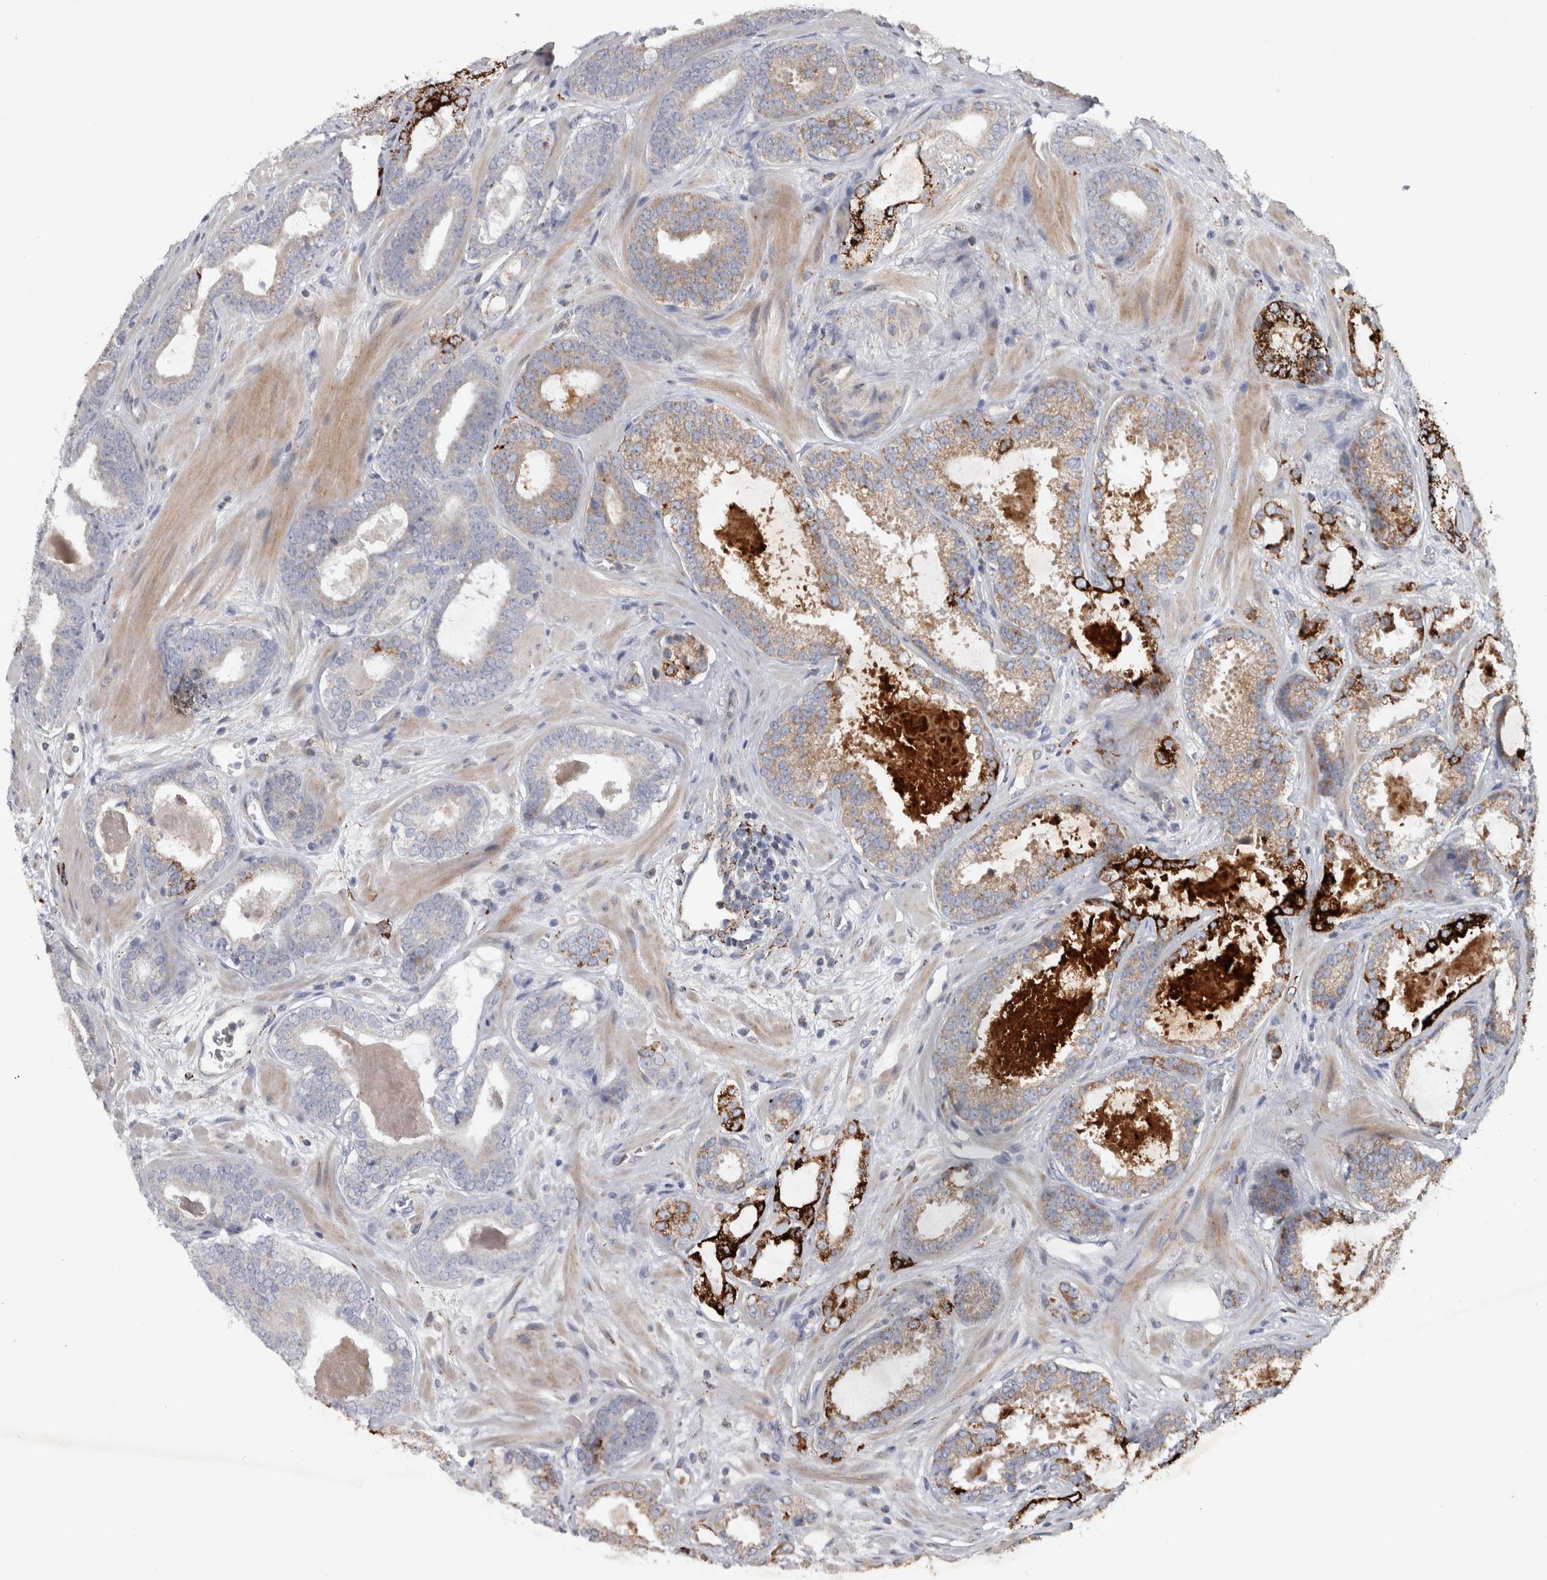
{"staining": {"intensity": "strong", "quantity": "<25%", "location": "cytoplasmic/membranous"}, "tissue": "prostate cancer", "cell_type": "Tumor cells", "image_type": "cancer", "snomed": [{"axis": "morphology", "description": "Adenocarcinoma, High grade"}, {"axis": "topography", "description": "Prostate"}], "caption": "Adenocarcinoma (high-grade) (prostate) was stained to show a protein in brown. There is medium levels of strong cytoplasmic/membranous positivity in approximately <25% of tumor cells.", "gene": "FAM78A", "patient": {"sex": "male", "age": 60}}